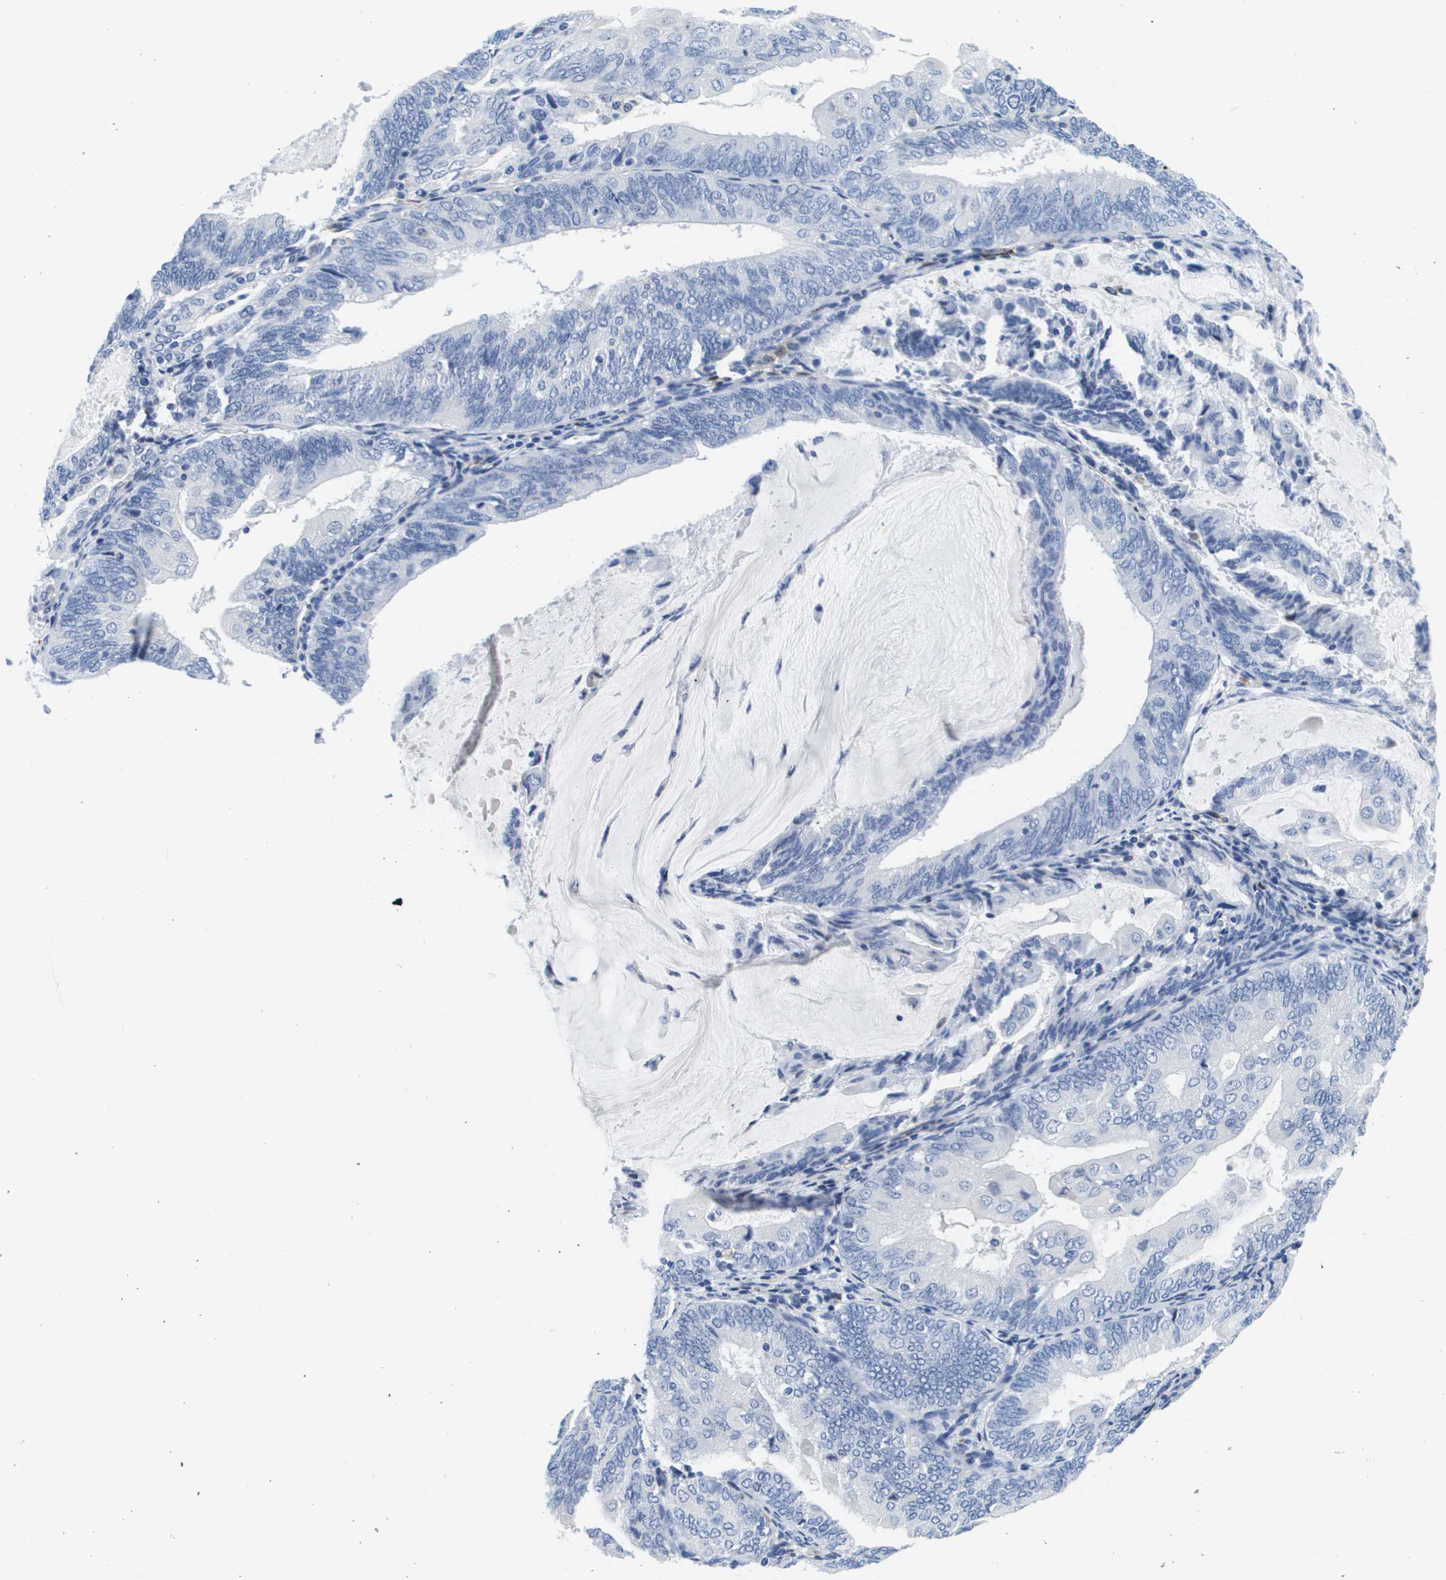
{"staining": {"intensity": "negative", "quantity": "none", "location": "none"}, "tissue": "endometrial cancer", "cell_type": "Tumor cells", "image_type": "cancer", "snomed": [{"axis": "morphology", "description": "Adenocarcinoma, NOS"}, {"axis": "topography", "description": "Endometrium"}], "caption": "Adenocarcinoma (endometrial) was stained to show a protein in brown. There is no significant positivity in tumor cells.", "gene": "HMOX1", "patient": {"sex": "female", "age": 81}}